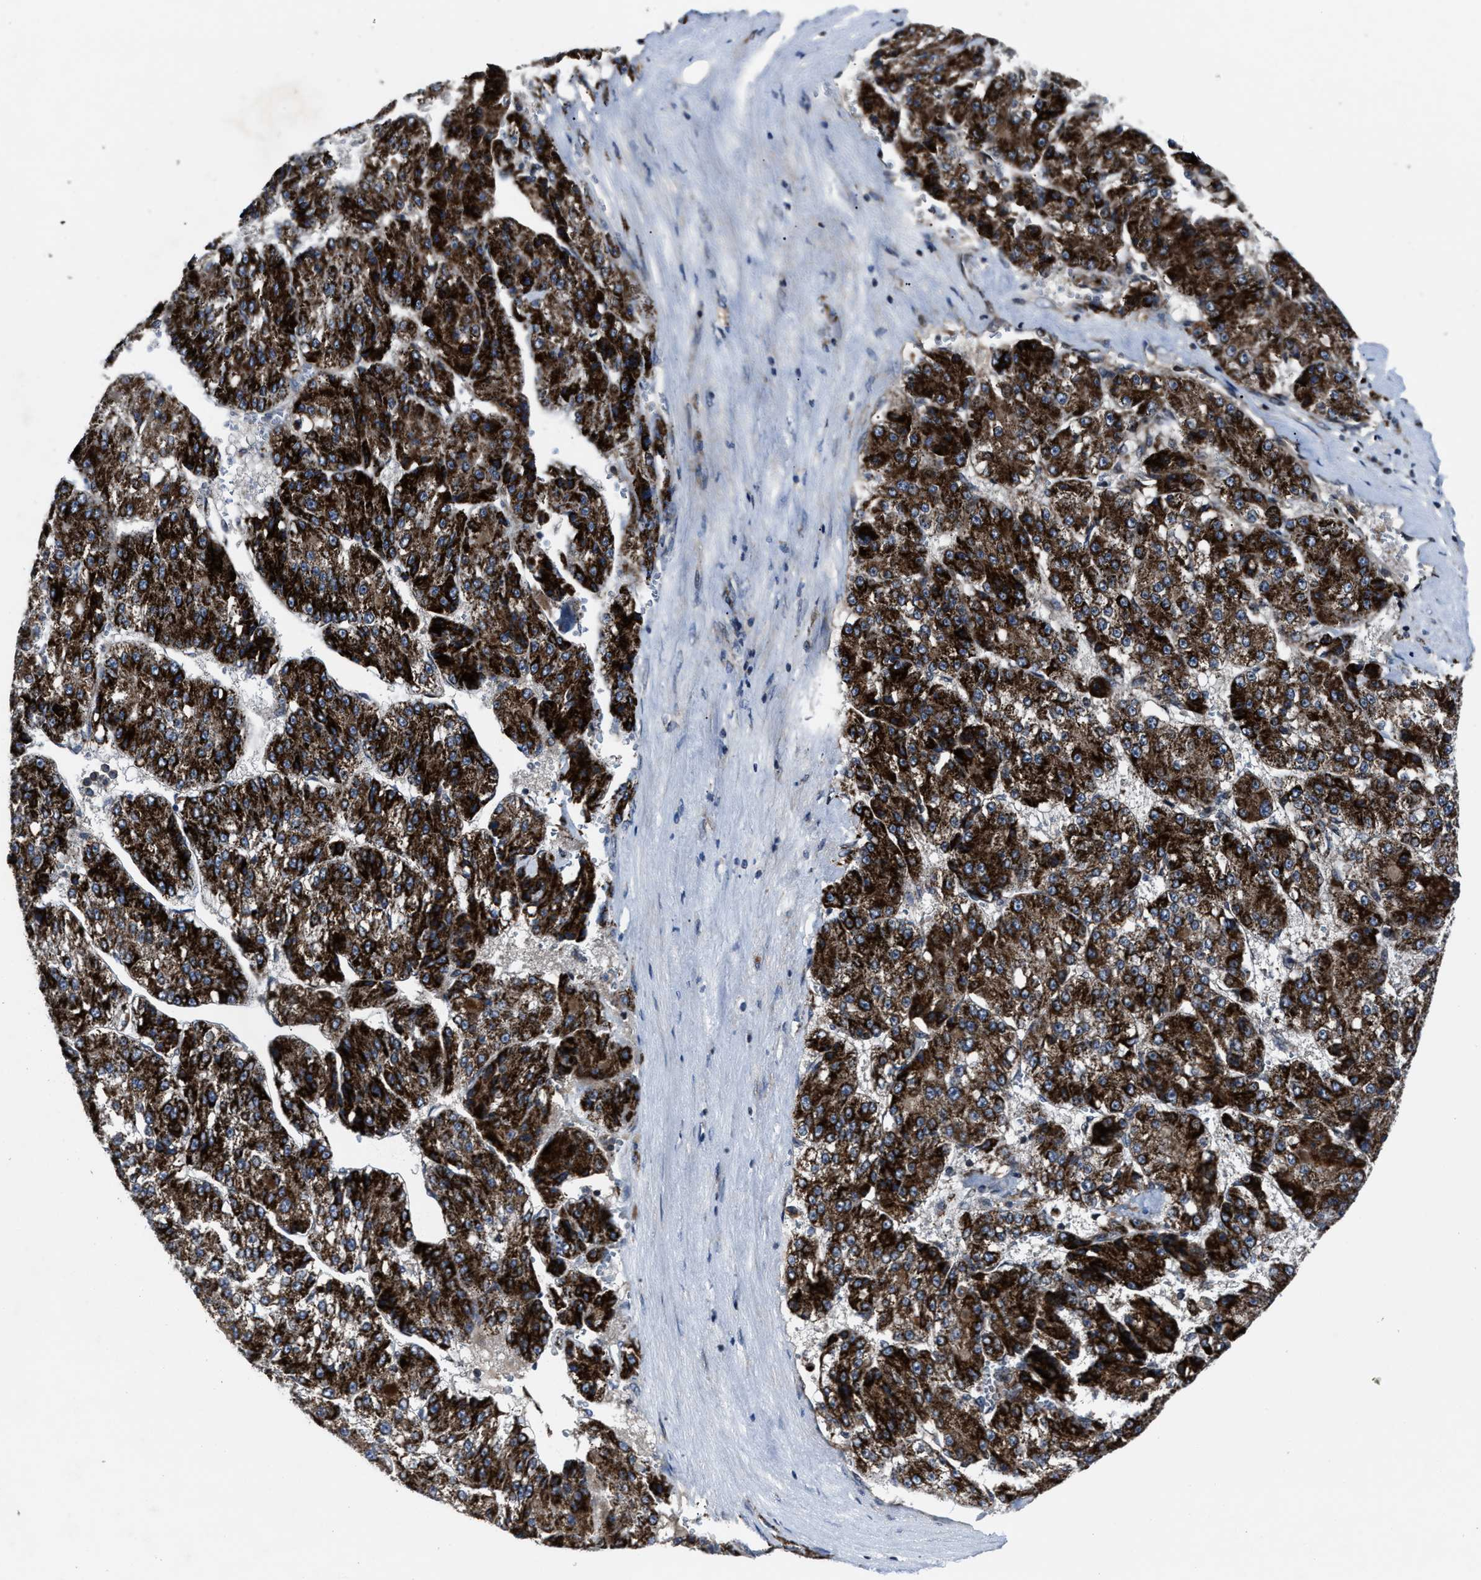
{"staining": {"intensity": "strong", "quantity": ">75%", "location": "cytoplasmic/membranous"}, "tissue": "liver cancer", "cell_type": "Tumor cells", "image_type": "cancer", "snomed": [{"axis": "morphology", "description": "Carcinoma, Hepatocellular, NOS"}, {"axis": "topography", "description": "Liver"}], "caption": "Immunohistochemistry of liver cancer displays high levels of strong cytoplasmic/membranous staining in approximately >75% of tumor cells. Nuclei are stained in blue.", "gene": "PASK", "patient": {"sex": "female", "age": 73}}